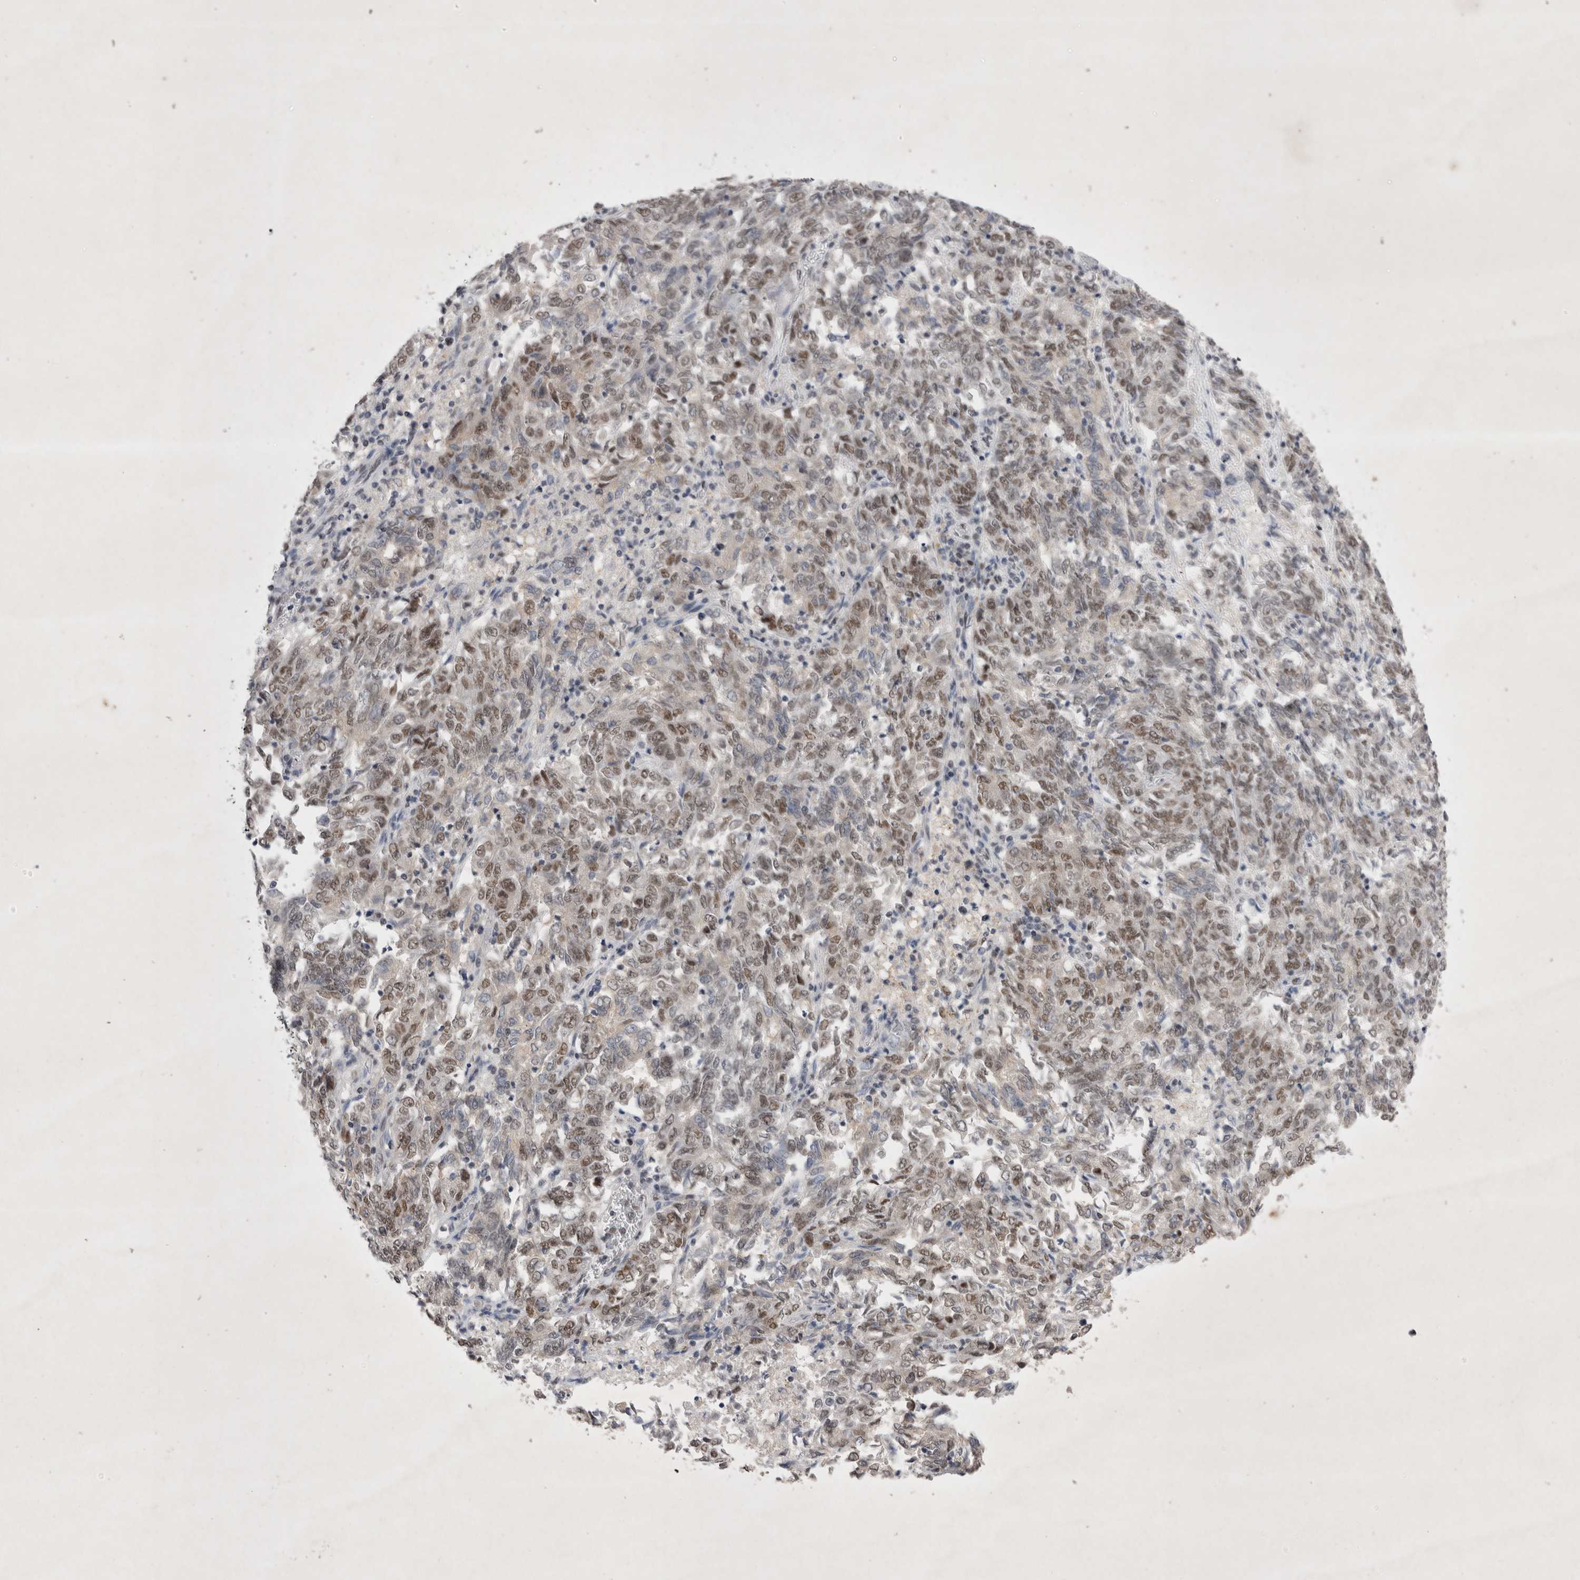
{"staining": {"intensity": "moderate", "quantity": "25%-75%", "location": "nuclear"}, "tissue": "endometrial cancer", "cell_type": "Tumor cells", "image_type": "cancer", "snomed": [{"axis": "morphology", "description": "Adenocarcinoma, NOS"}, {"axis": "topography", "description": "Endometrium"}], "caption": "Tumor cells exhibit moderate nuclear expression in approximately 25%-75% of cells in endometrial cancer.", "gene": "RBM6", "patient": {"sex": "female", "age": 80}}